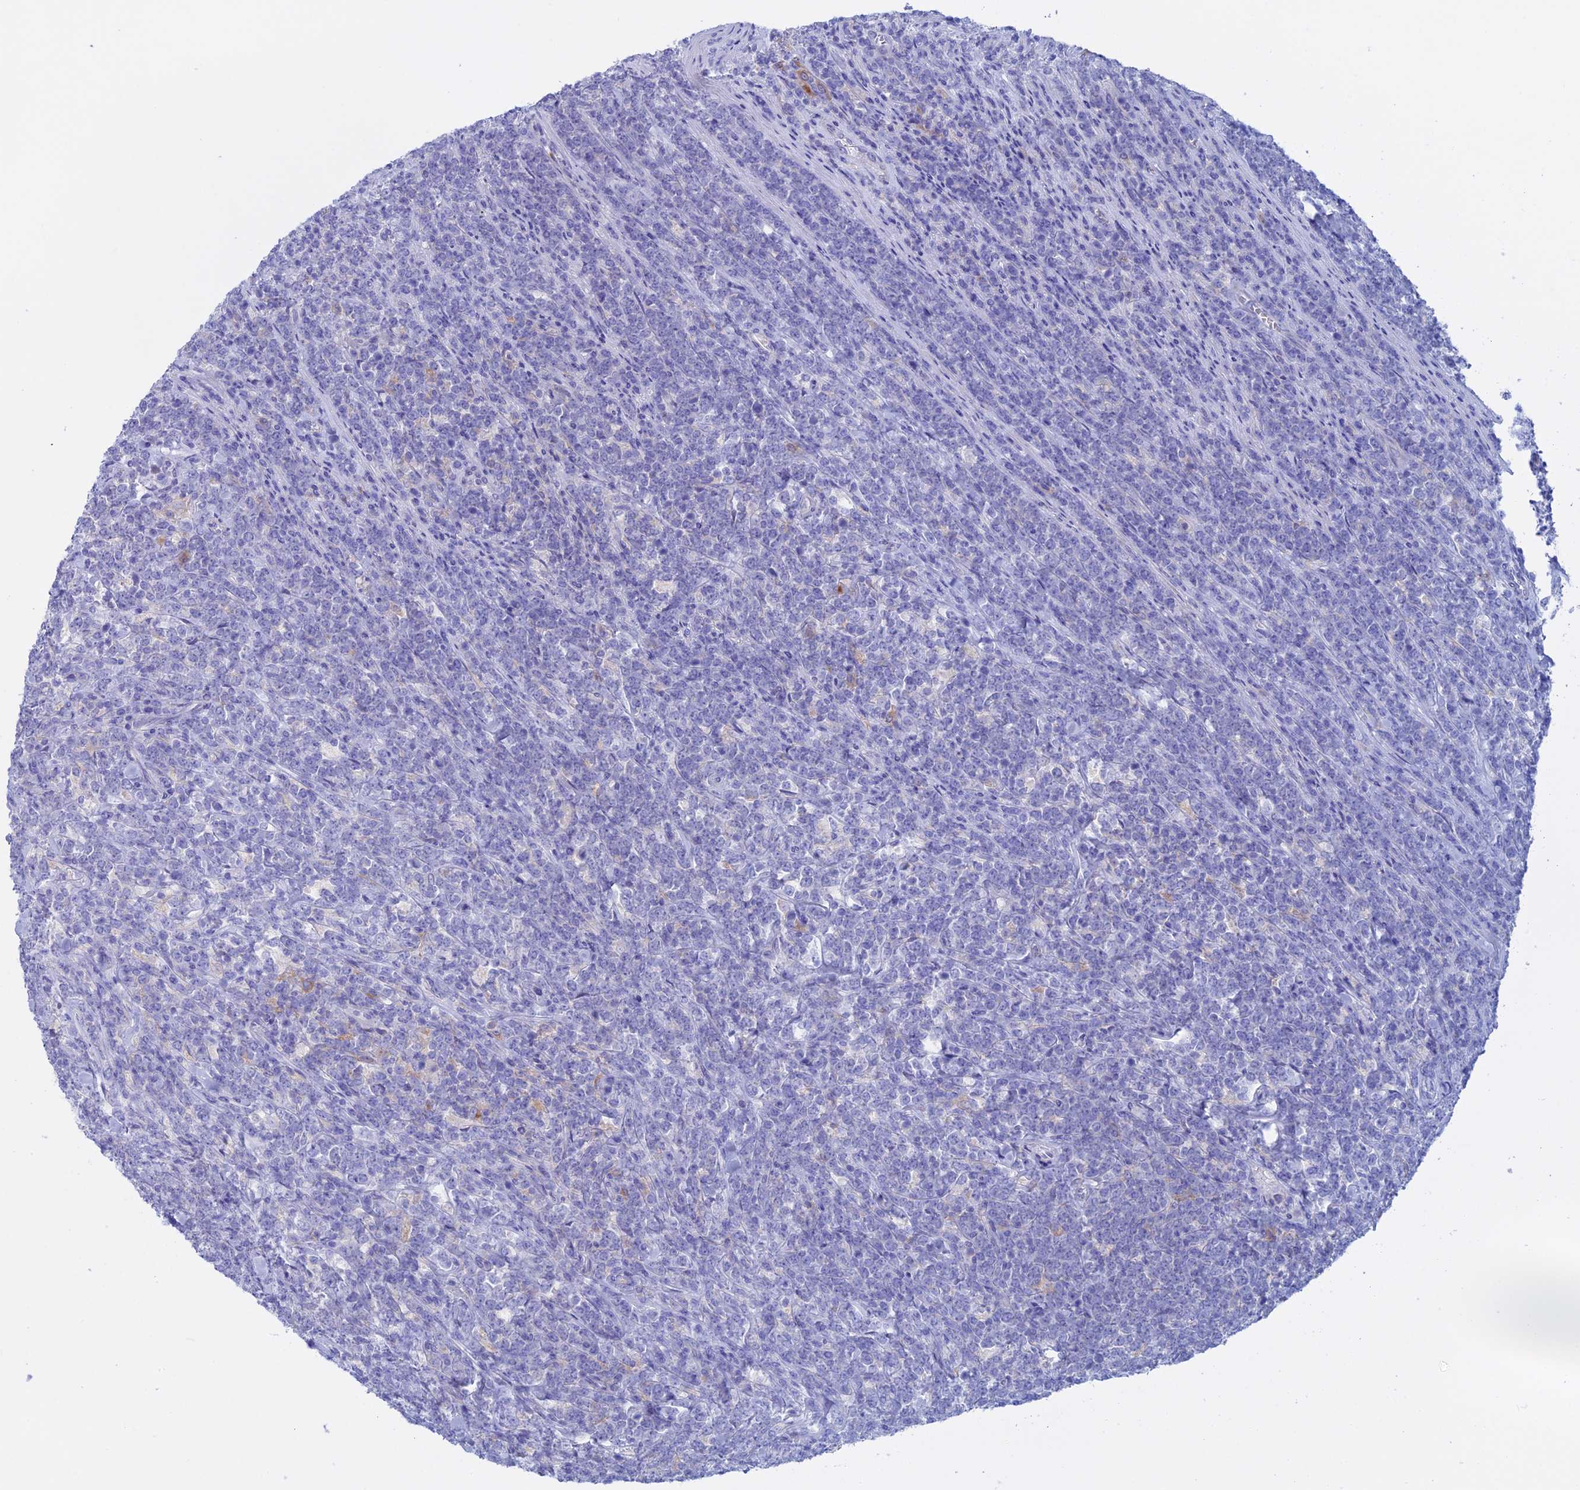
{"staining": {"intensity": "negative", "quantity": "none", "location": "none"}, "tissue": "lymphoma", "cell_type": "Tumor cells", "image_type": "cancer", "snomed": [{"axis": "morphology", "description": "Malignant lymphoma, non-Hodgkin's type, High grade"}, {"axis": "topography", "description": "Small intestine"}], "caption": "Immunohistochemistry (IHC) image of human lymphoma stained for a protein (brown), which reveals no staining in tumor cells.", "gene": "SLC2A6", "patient": {"sex": "male", "age": 8}}